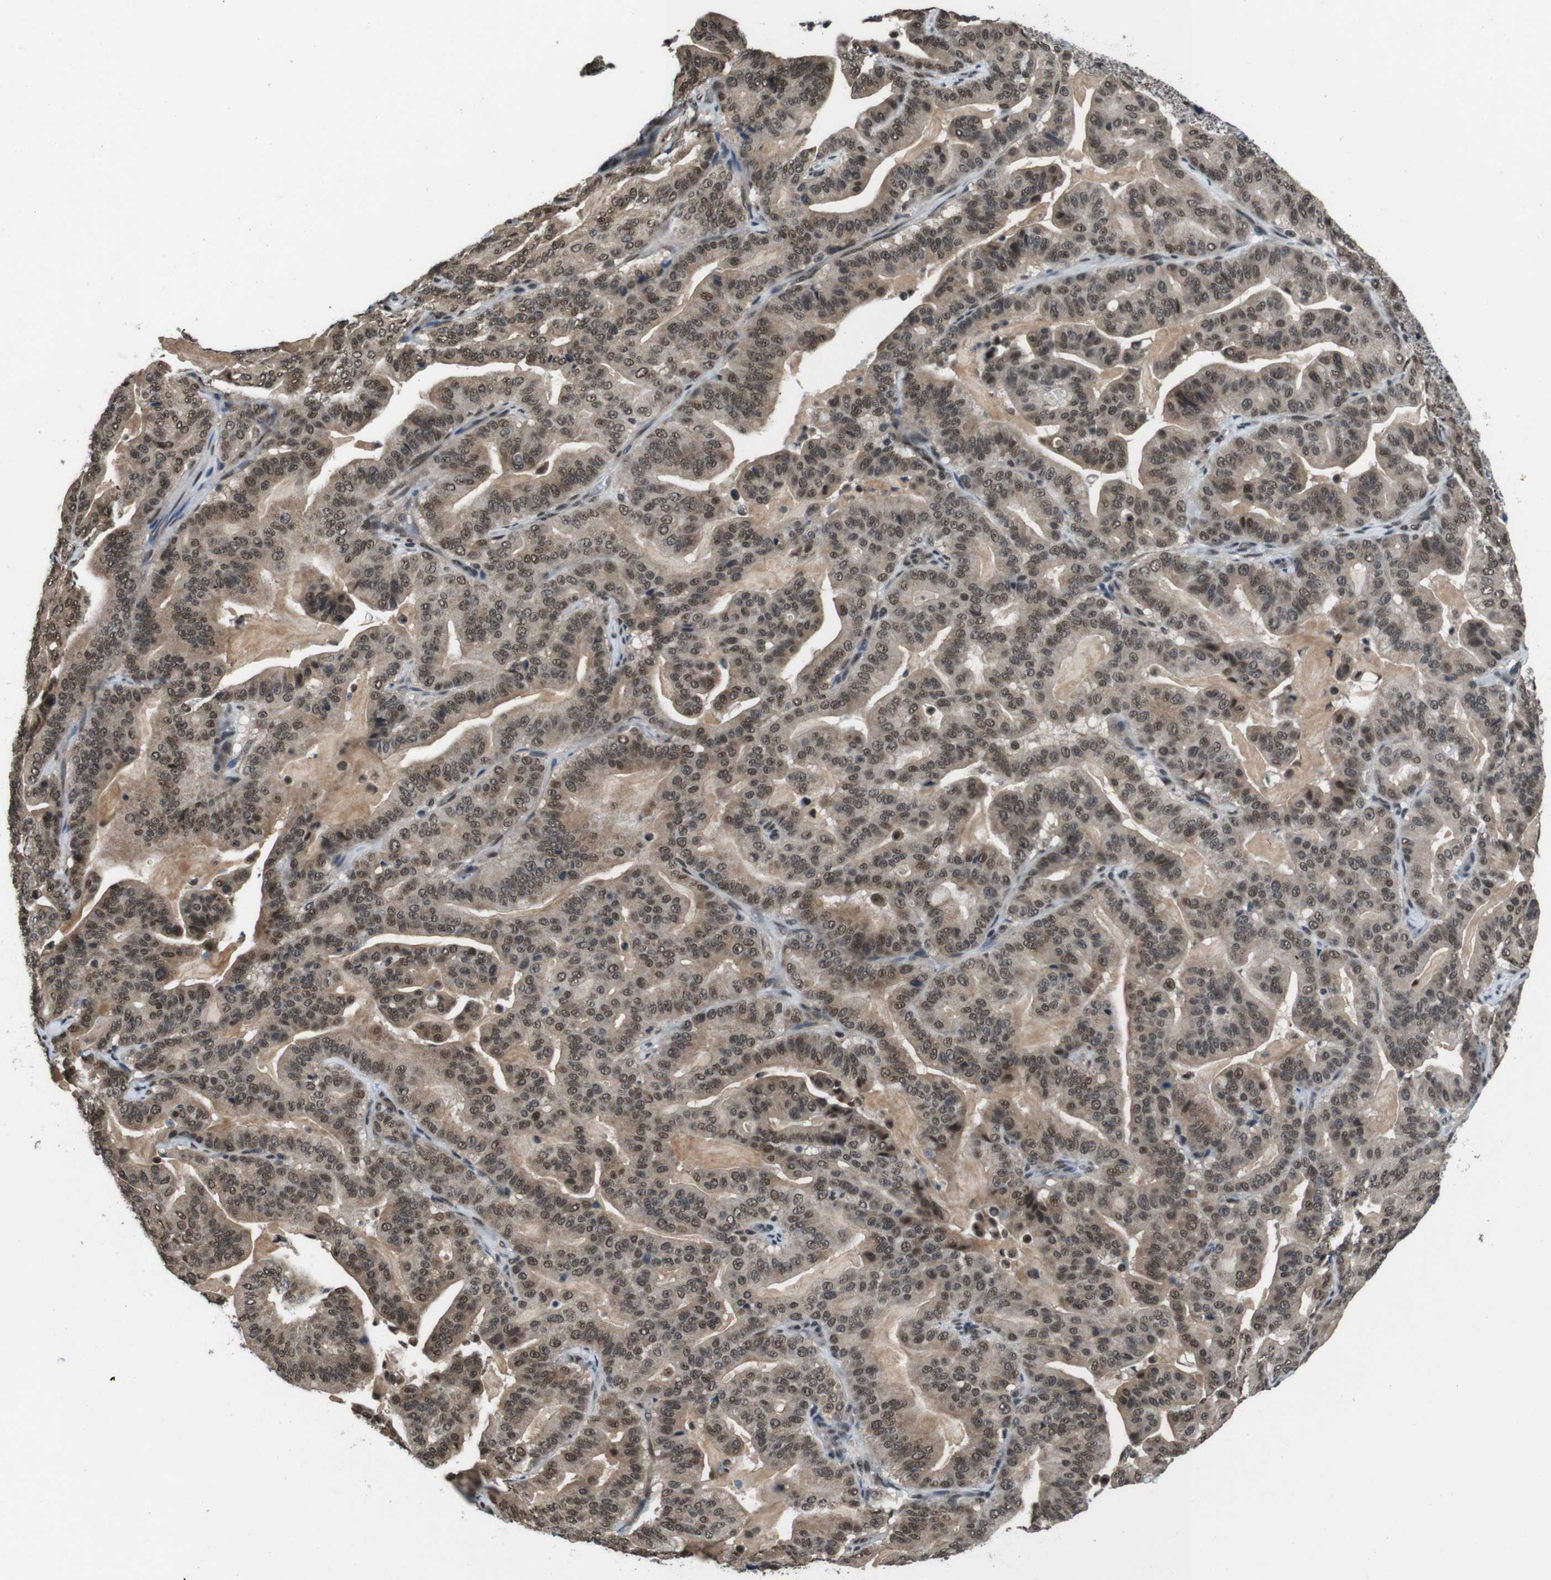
{"staining": {"intensity": "moderate", "quantity": ">75%", "location": "cytoplasmic/membranous,nuclear"}, "tissue": "pancreatic cancer", "cell_type": "Tumor cells", "image_type": "cancer", "snomed": [{"axis": "morphology", "description": "Adenocarcinoma, NOS"}, {"axis": "topography", "description": "Pancreas"}], "caption": "This image demonstrates IHC staining of pancreatic cancer (adenocarcinoma), with medium moderate cytoplasmic/membranous and nuclear staining in approximately >75% of tumor cells.", "gene": "NR4A2", "patient": {"sex": "male", "age": 63}}